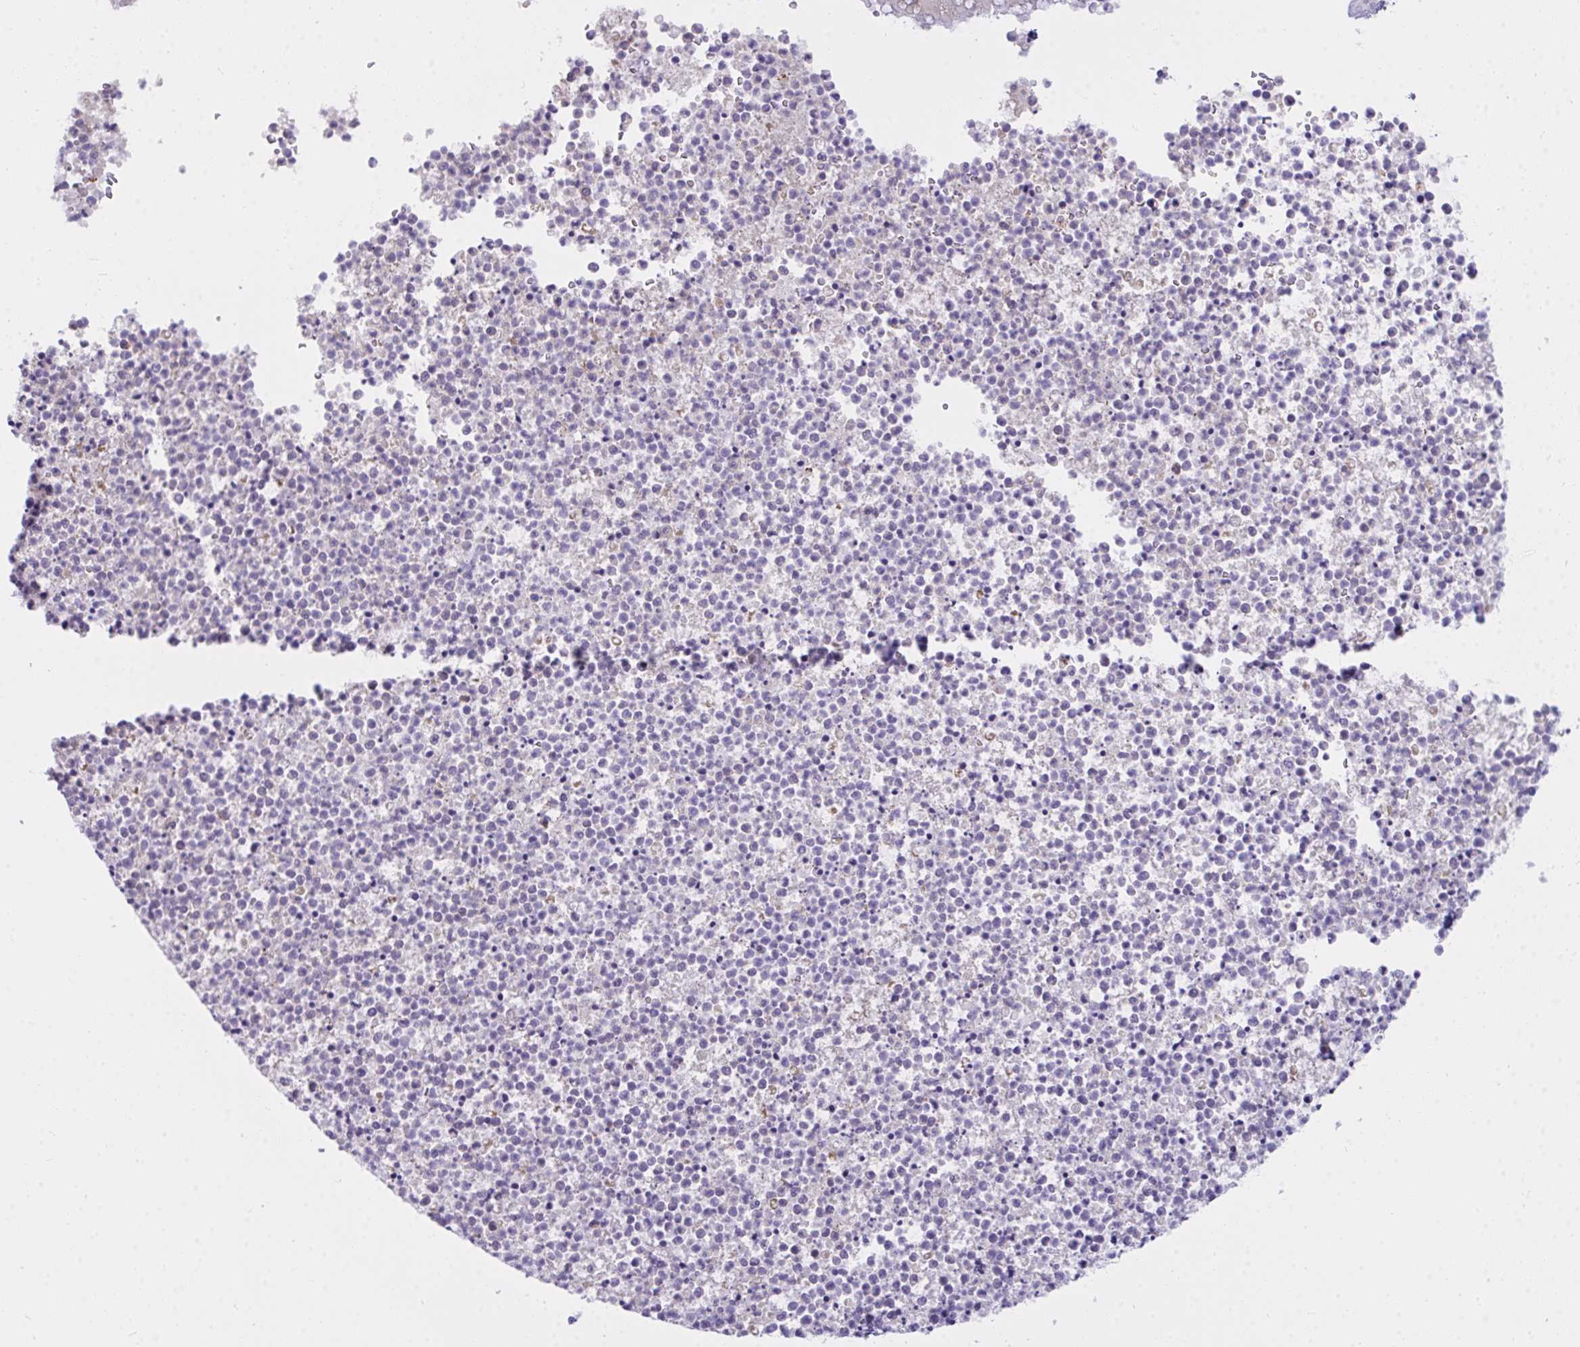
{"staining": {"intensity": "strong", "quantity": "<25%", "location": "cytoplasmic/membranous"}, "tissue": "bronchus", "cell_type": "Respiratory epithelial cells", "image_type": "normal", "snomed": [{"axis": "morphology", "description": "Normal tissue, NOS"}, {"axis": "topography", "description": "Cartilage tissue"}, {"axis": "topography", "description": "Bronchus"}], "caption": "High-magnification brightfield microscopy of normal bronchus stained with DAB (brown) and counterstained with hematoxylin (blue). respiratory epithelial cells exhibit strong cytoplasmic/membranous staining is seen in approximately<25% of cells.", "gene": "SEMA6B", "patient": {"sex": "male", "age": 56}}